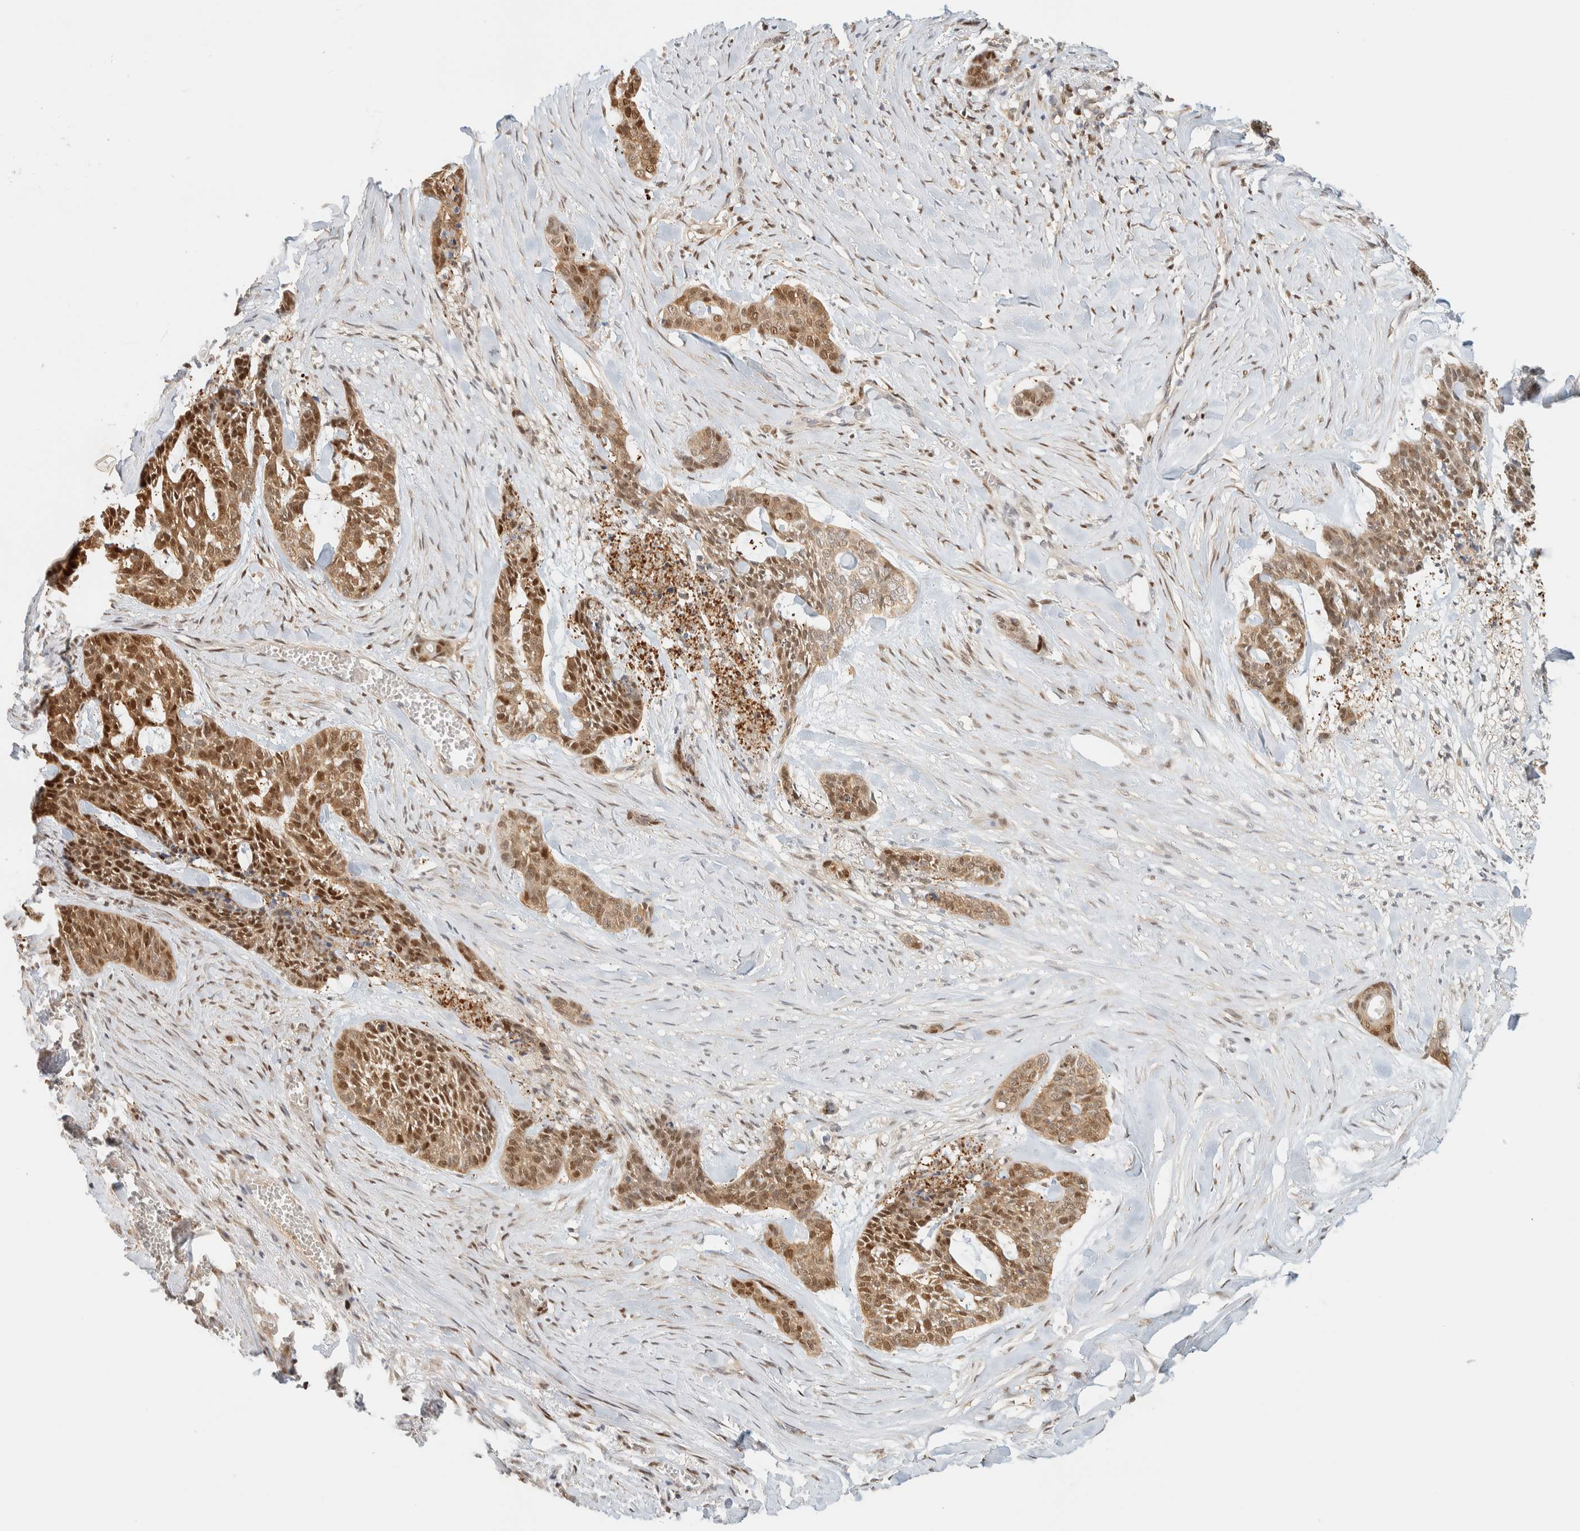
{"staining": {"intensity": "moderate", "quantity": ">75%", "location": "cytoplasmic/membranous,nuclear"}, "tissue": "skin cancer", "cell_type": "Tumor cells", "image_type": "cancer", "snomed": [{"axis": "morphology", "description": "Basal cell carcinoma"}, {"axis": "topography", "description": "Skin"}], "caption": "Human skin basal cell carcinoma stained with a protein marker shows moderate staining in tumor cells.", "gene": "ZBTB37", "patient": {"sex": "female", "age": 64}}